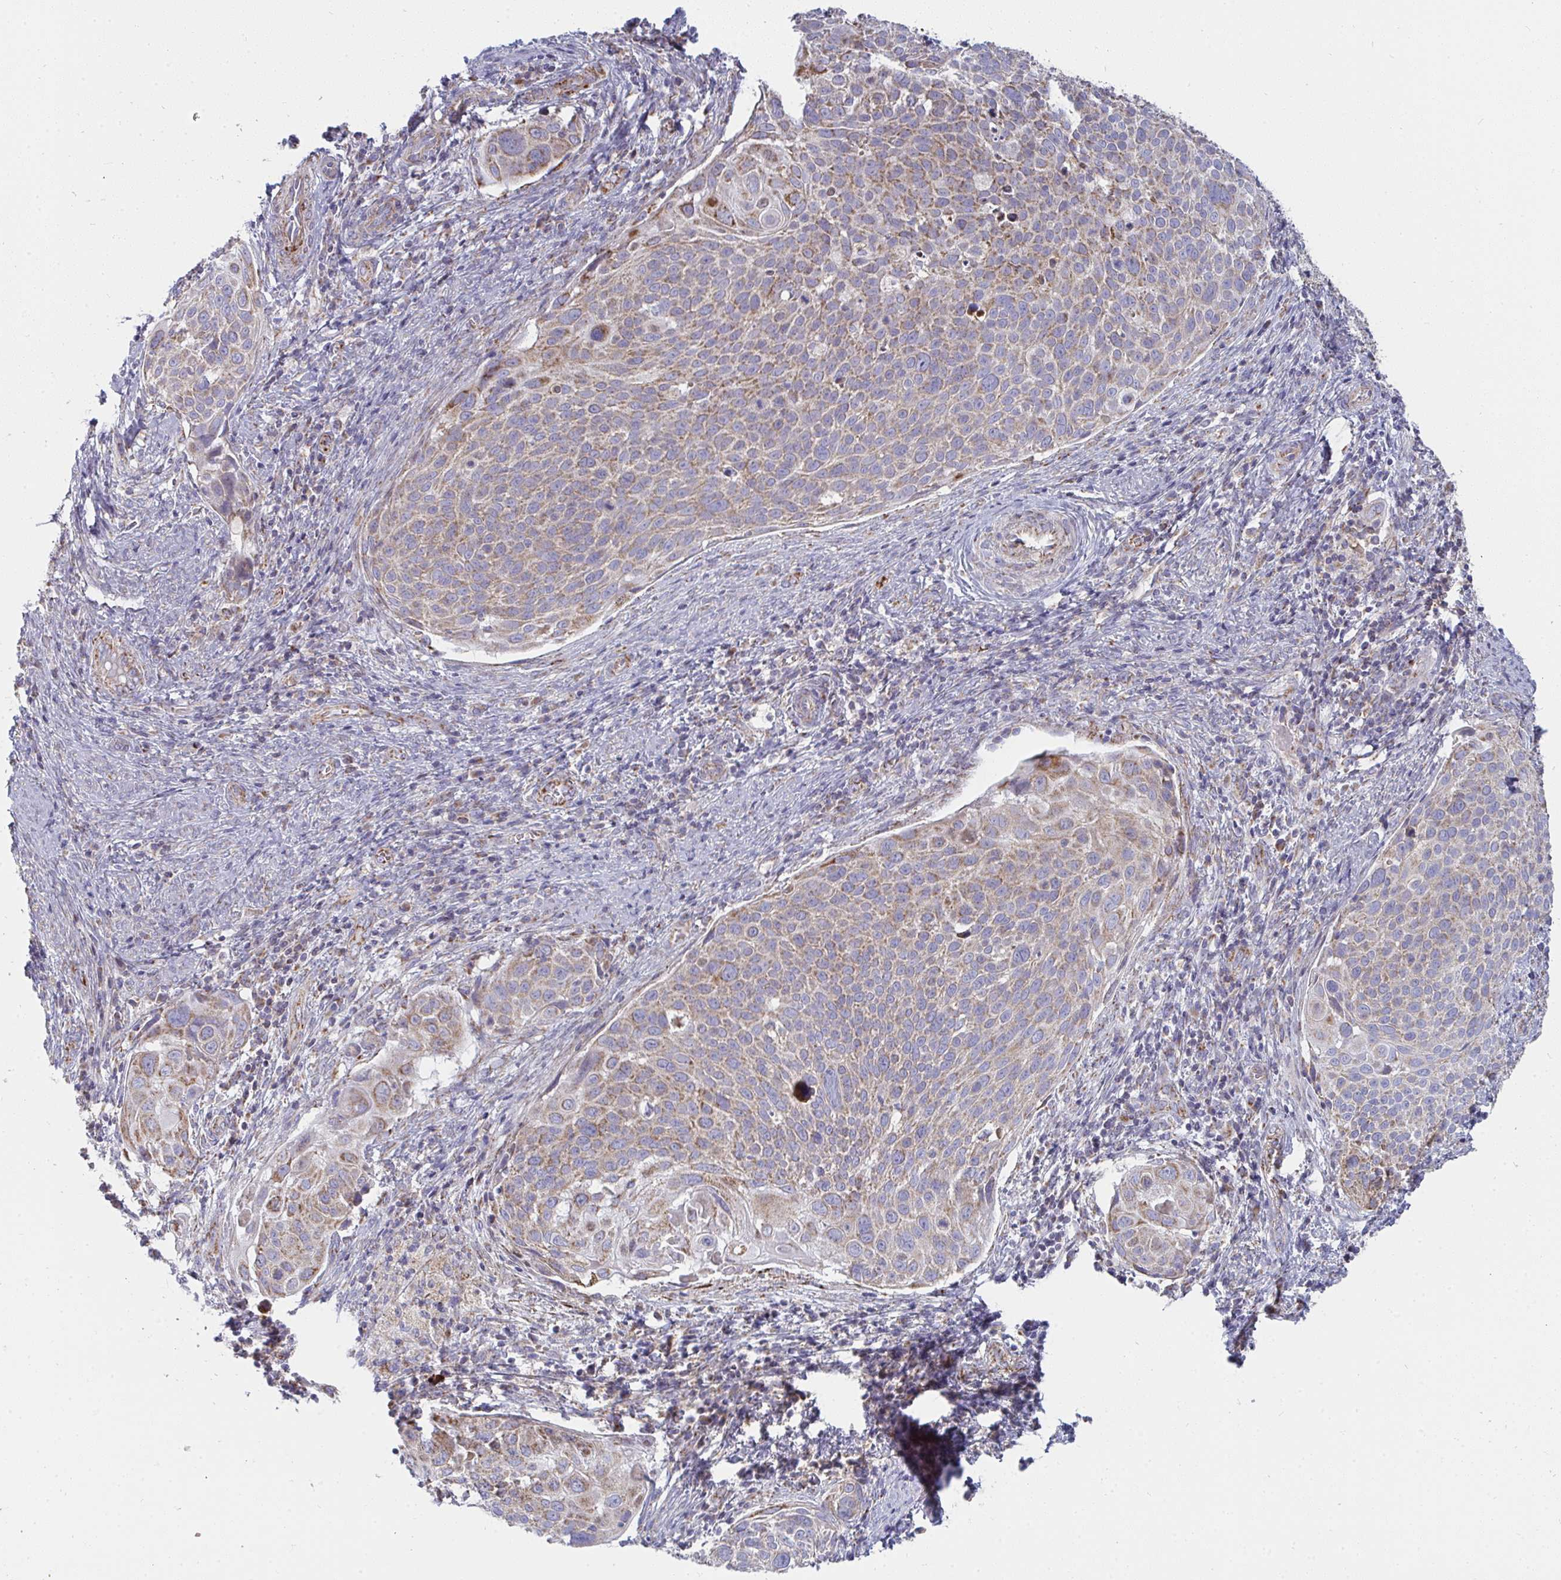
{"staining": {"intensity": "weak", "quantity": "25%-75%", "location": "cytoplasmic/membranous"}, "tissue": "cervical cancer", "cell_type": "Tumor cells", "image_type": "cancer", "snomed": [{"axis": "morphology", "description": "Squamous cell carcinoma, NOS"}, {"axis": "topography", "description": "Cervix"}], "caption": "IHC staining of cervical squamous cell carcinoma, which demonstrates low levels of weak cytoplasmic/membranous positivity in approximately 25%-75% of tumor cells indicating weak cytoplasmic/membranous protein expression. The staining was performed using DAB (3,3'-diaminobenzidine) (brown) for protein detection and nuclei were counterstained in hematoxylin (blue).", "gene": "FAHD1", "patient": {"sex": "female", "age": 39}}